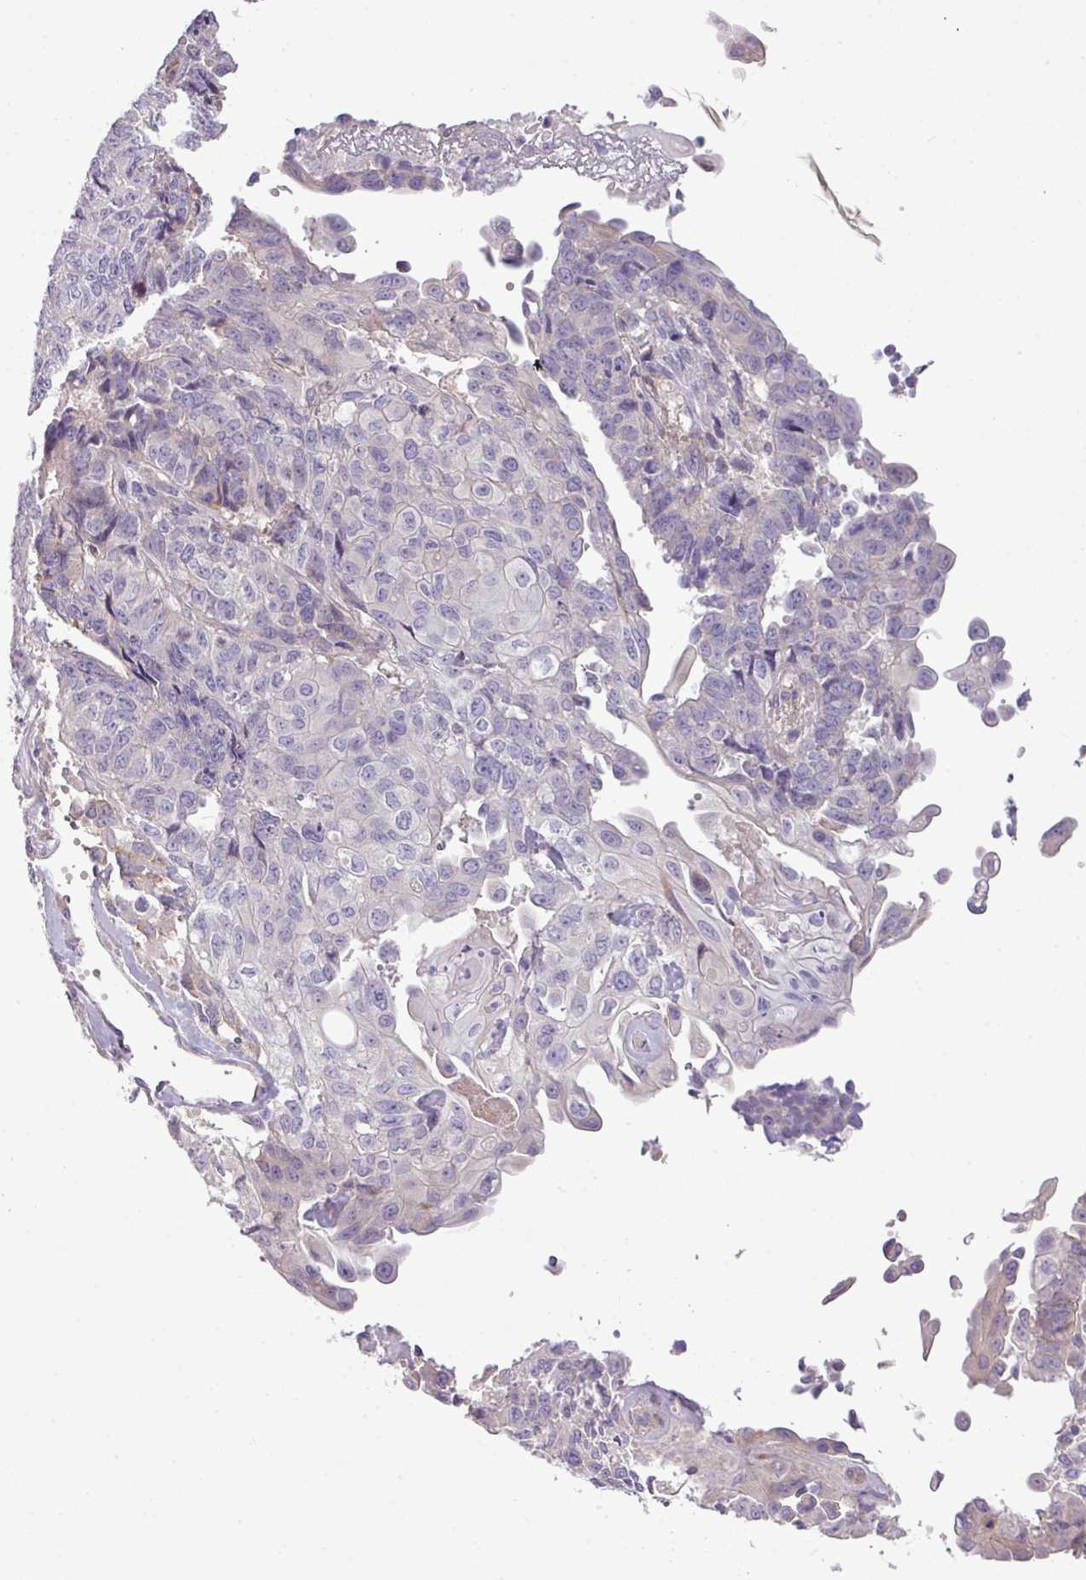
{"staining": {"intensity": "negative", "quantity": "none", "location": "none"}, "tissue": "endometrial cancer", "cell_type": "Tumor cells", "image_type": "cancer", "snomed": [{"axis": "morphology", "description": "Adenocarcinoma, NOS"}, {"axis": "topography", "description": "Endometrium"}], "caption": "Endometrial cancer stained for a protein using immunohistochemistry (IHC) demonstrates no expression tumor cells.", "gene": "PIK3R5", "patient": {"sex": "female", "age": 32}}